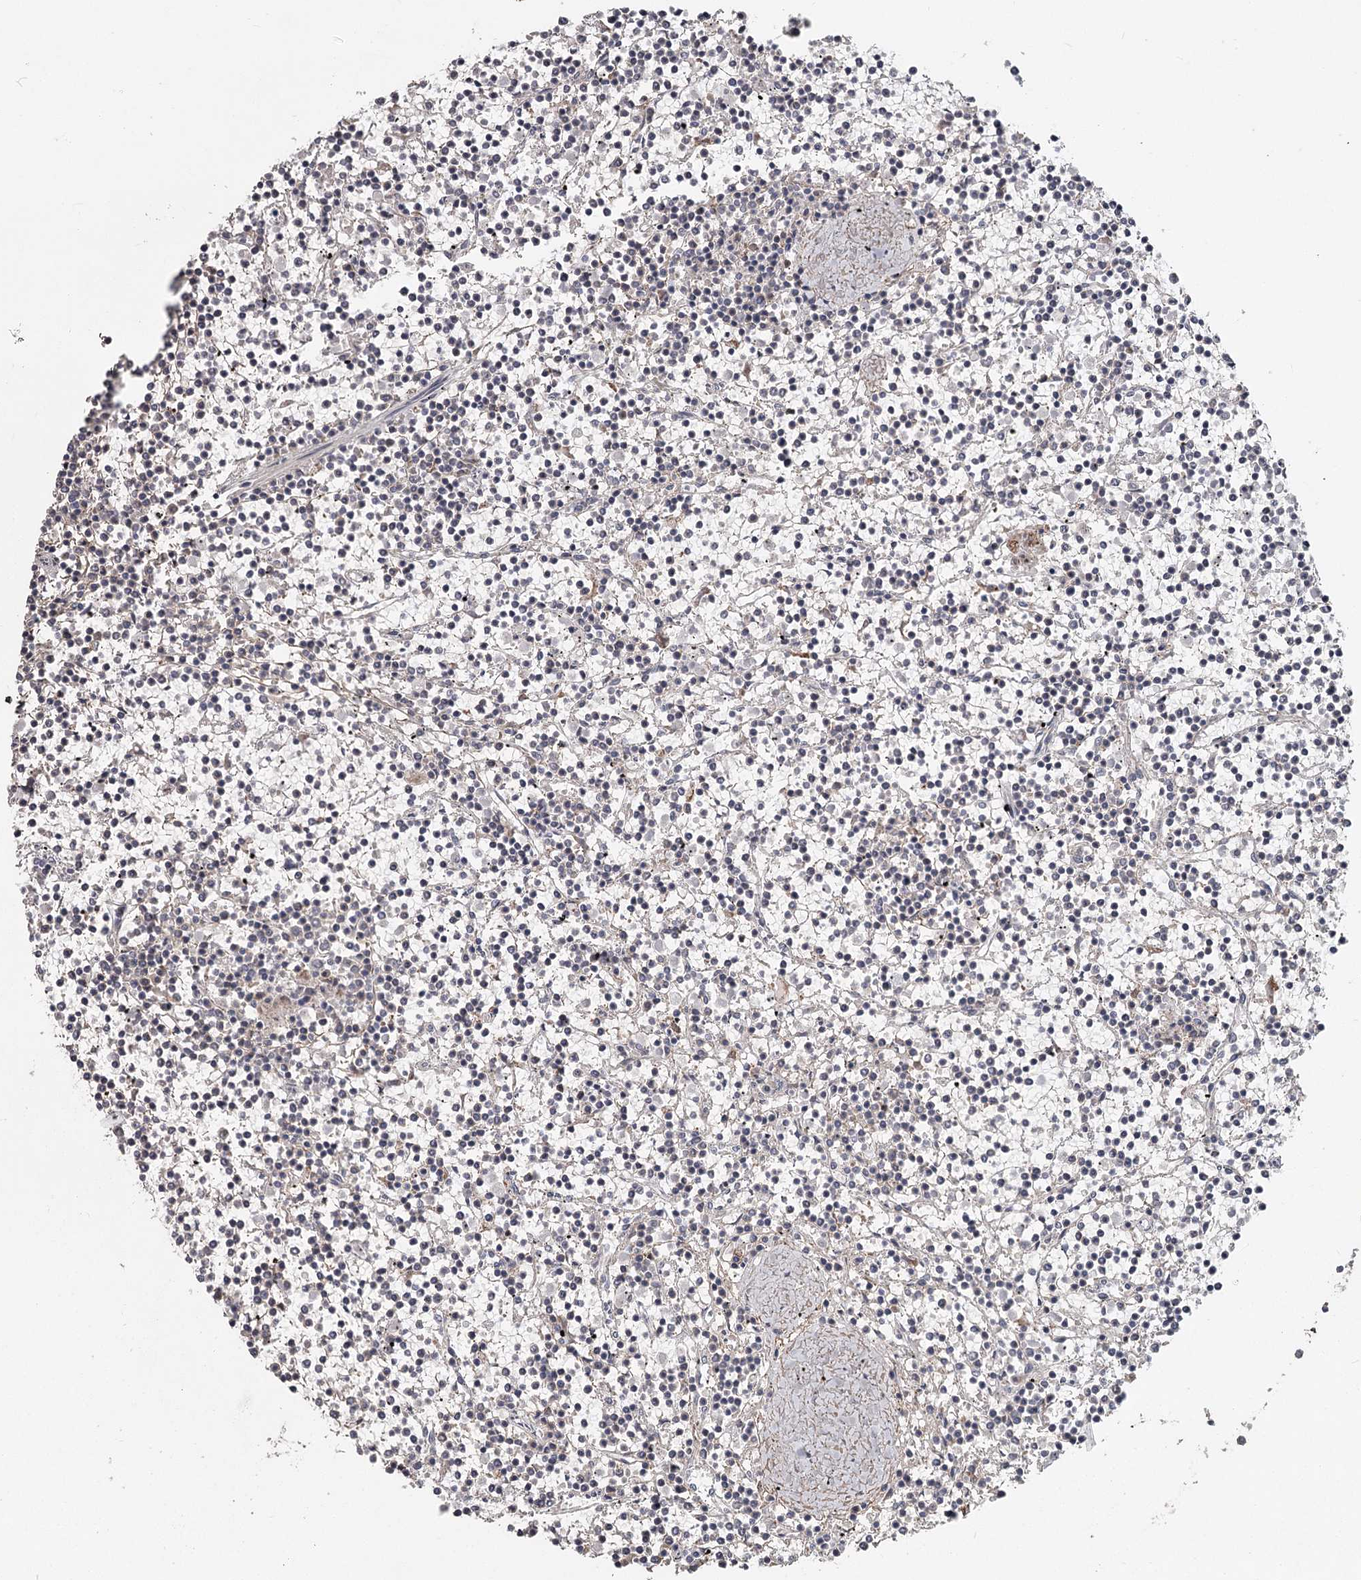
{"staining": {"intensity": "negative", "quantity": "none", "location": "none"}, "tissue": "lymphoma", "cell_type": "Tumor cells", "image_type": "cancer", "snomed": [{"axis": "morphology", "description": "Malignant lymphoma, non-Hodgkin's type, Low grade"}, {"axis": "topography", "description": "Spleen"}], "caption": "The photomicrograph shows no significant expression in tumor cells of malignant lymphoma, non-Hodgkin's type (low-grade).", "gene": "DHRS9", "patient": {"sex": "female", "age": 19}}